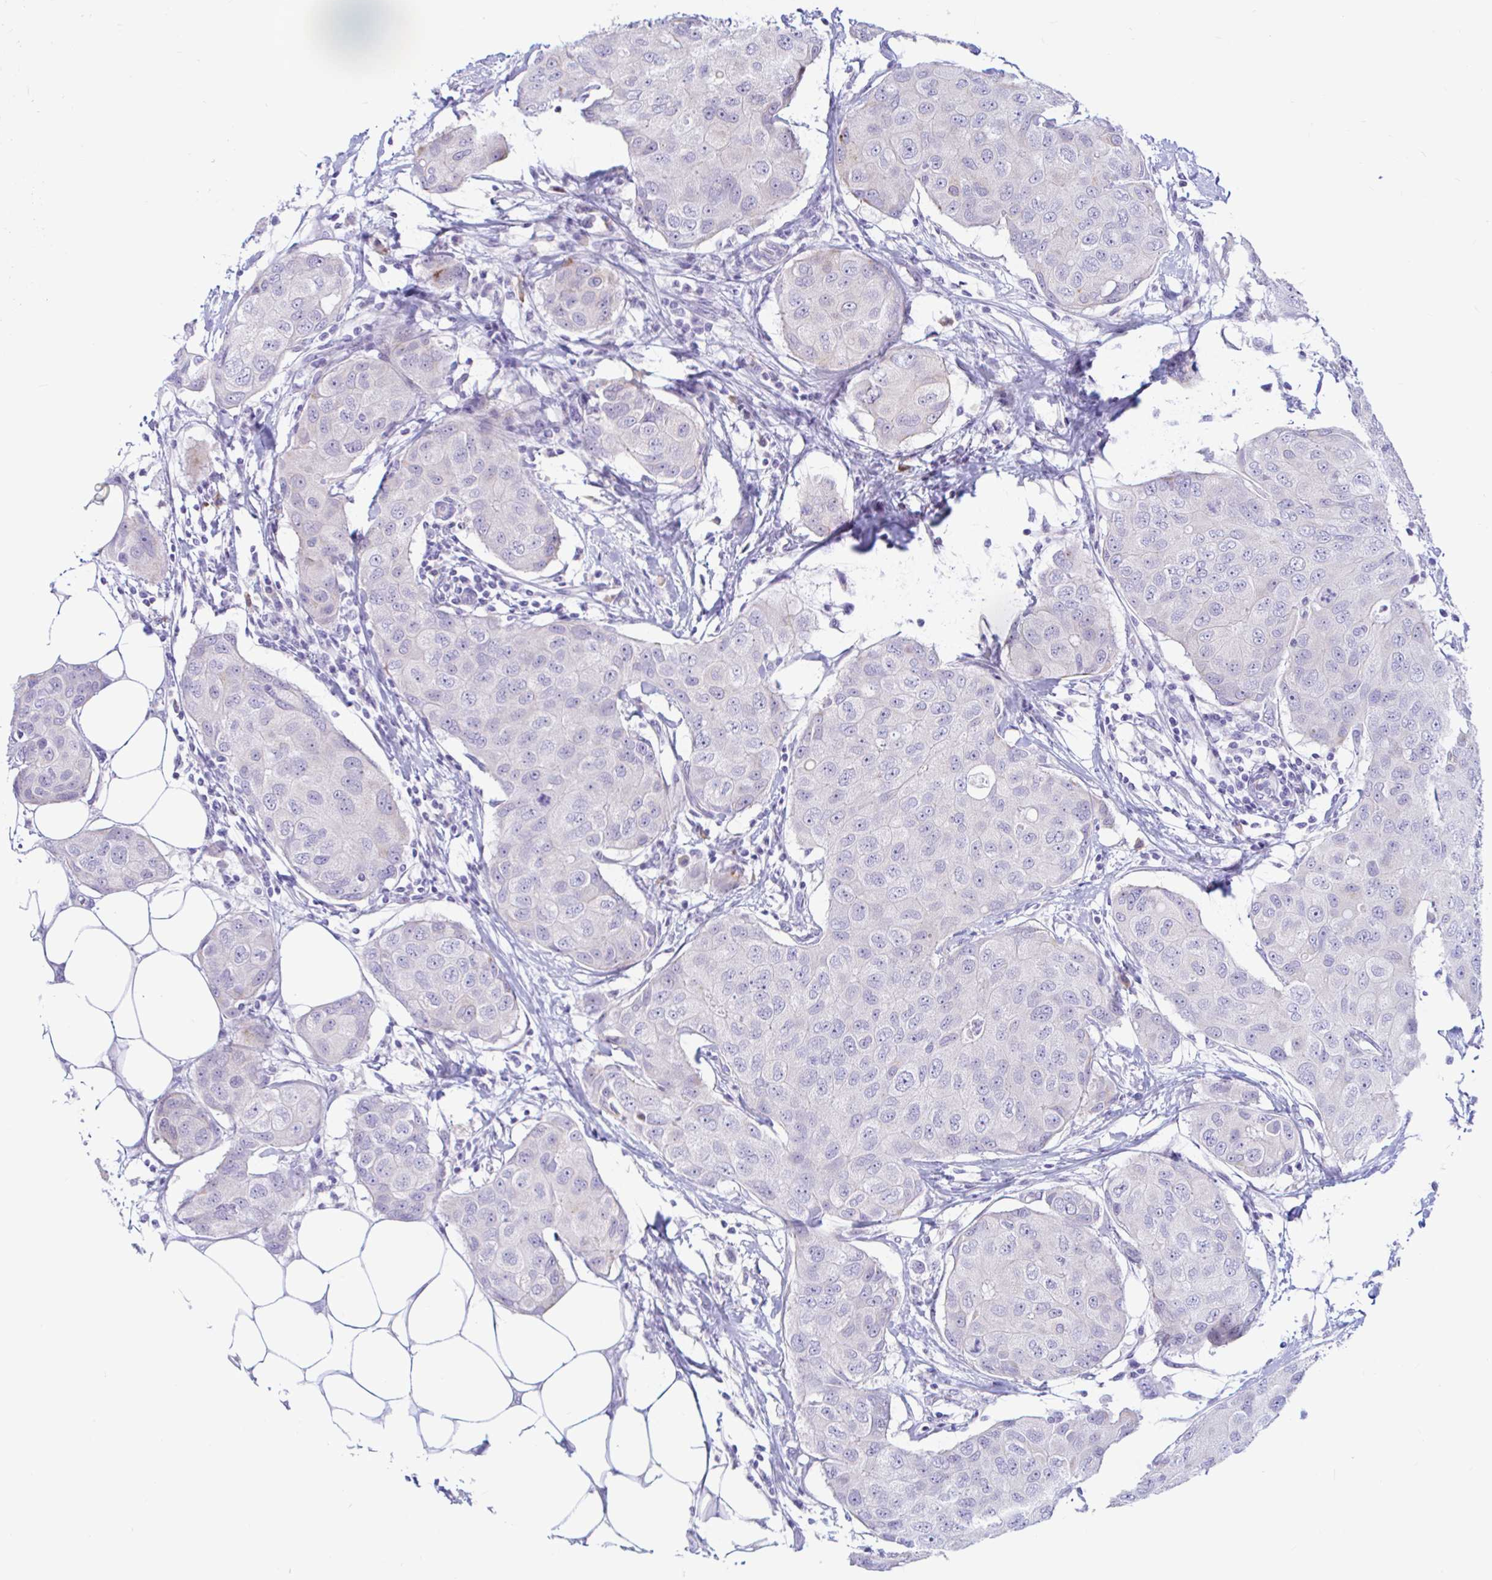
{"staining": {"intensity": "moderate", "quantity": "<25%", "location": "cytoplasmic/membranous"}, "tissue": "breast cancer", "cell_type": "Tumor cells", "image_type": "cancer", "snomed": [{"axis": "morphology", "description": "Duct carcinoma"}, {"axis": "topography", "description": "Breast"}, {"axis": "topography", "description": "Lymph node"}], "caption": "Moderate cytoplasmic/membranous staining for a protein is identified in about <25% of tumor cells of invasive ductal carcinoma (breast) using immunohistochemistry.", "gene": "NBPF3", "patient": {"sex": "female", "age": 80}}